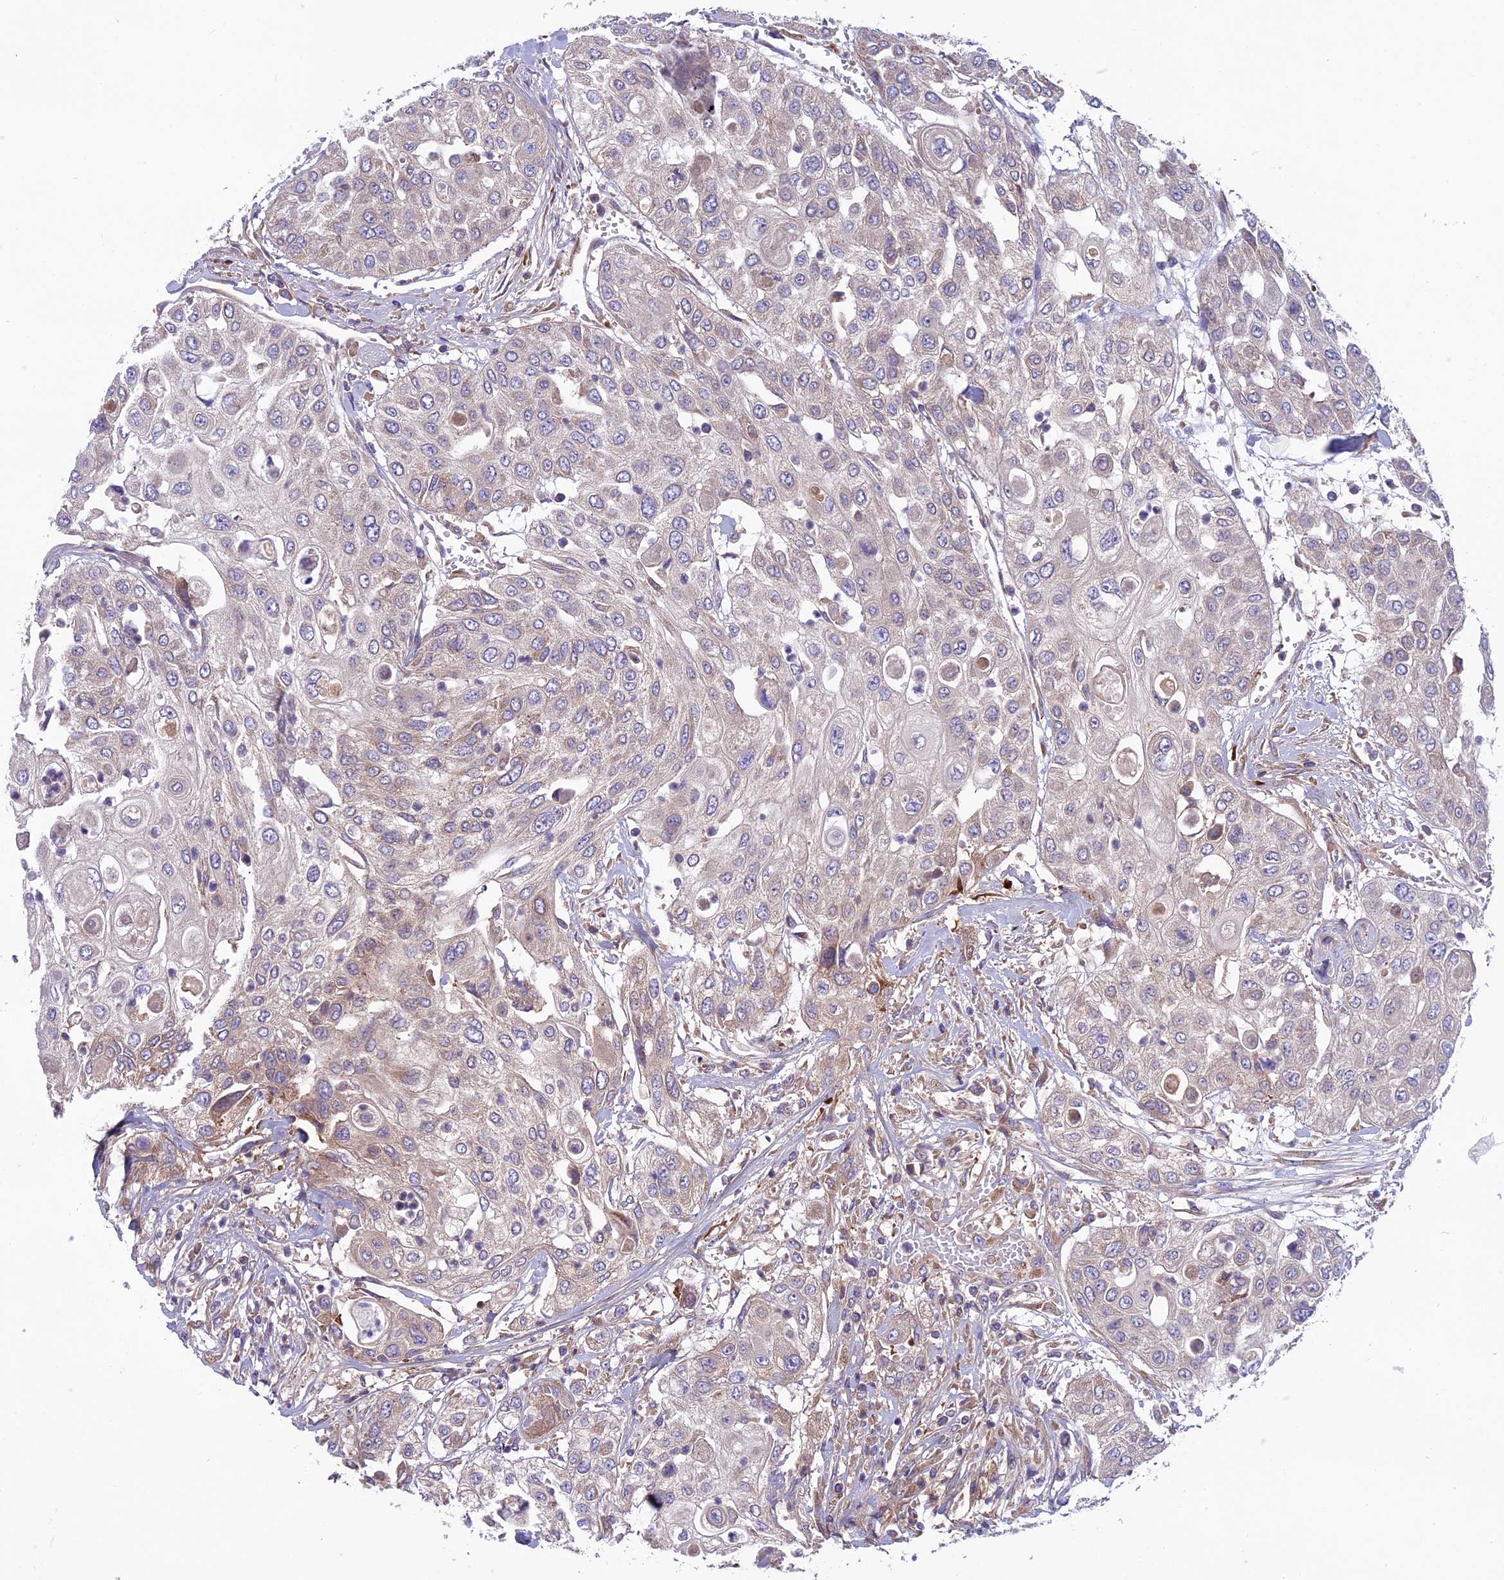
{"staining": {"intensity": "weak", "quantity": "25%-75%", "location": "cytoplasmic/membranous"}, "tissue": "urothelial cancer", "cell_type": "Tumor cells", "image_type": "cancer", "snomed": [{"axis": "morphology", "description": "Urothelial carcinoma, High grade"}, {"axis": "topography", "description": "Urinary bladder"}], "caption": "The histopathology image displays staining of urothelial cancer, revealing weak cytoplasmic/membranous protein expression (brown color) within tumor cells.", "gene": "DCTN5", "patient": {"sex": "female", "age": 79}}